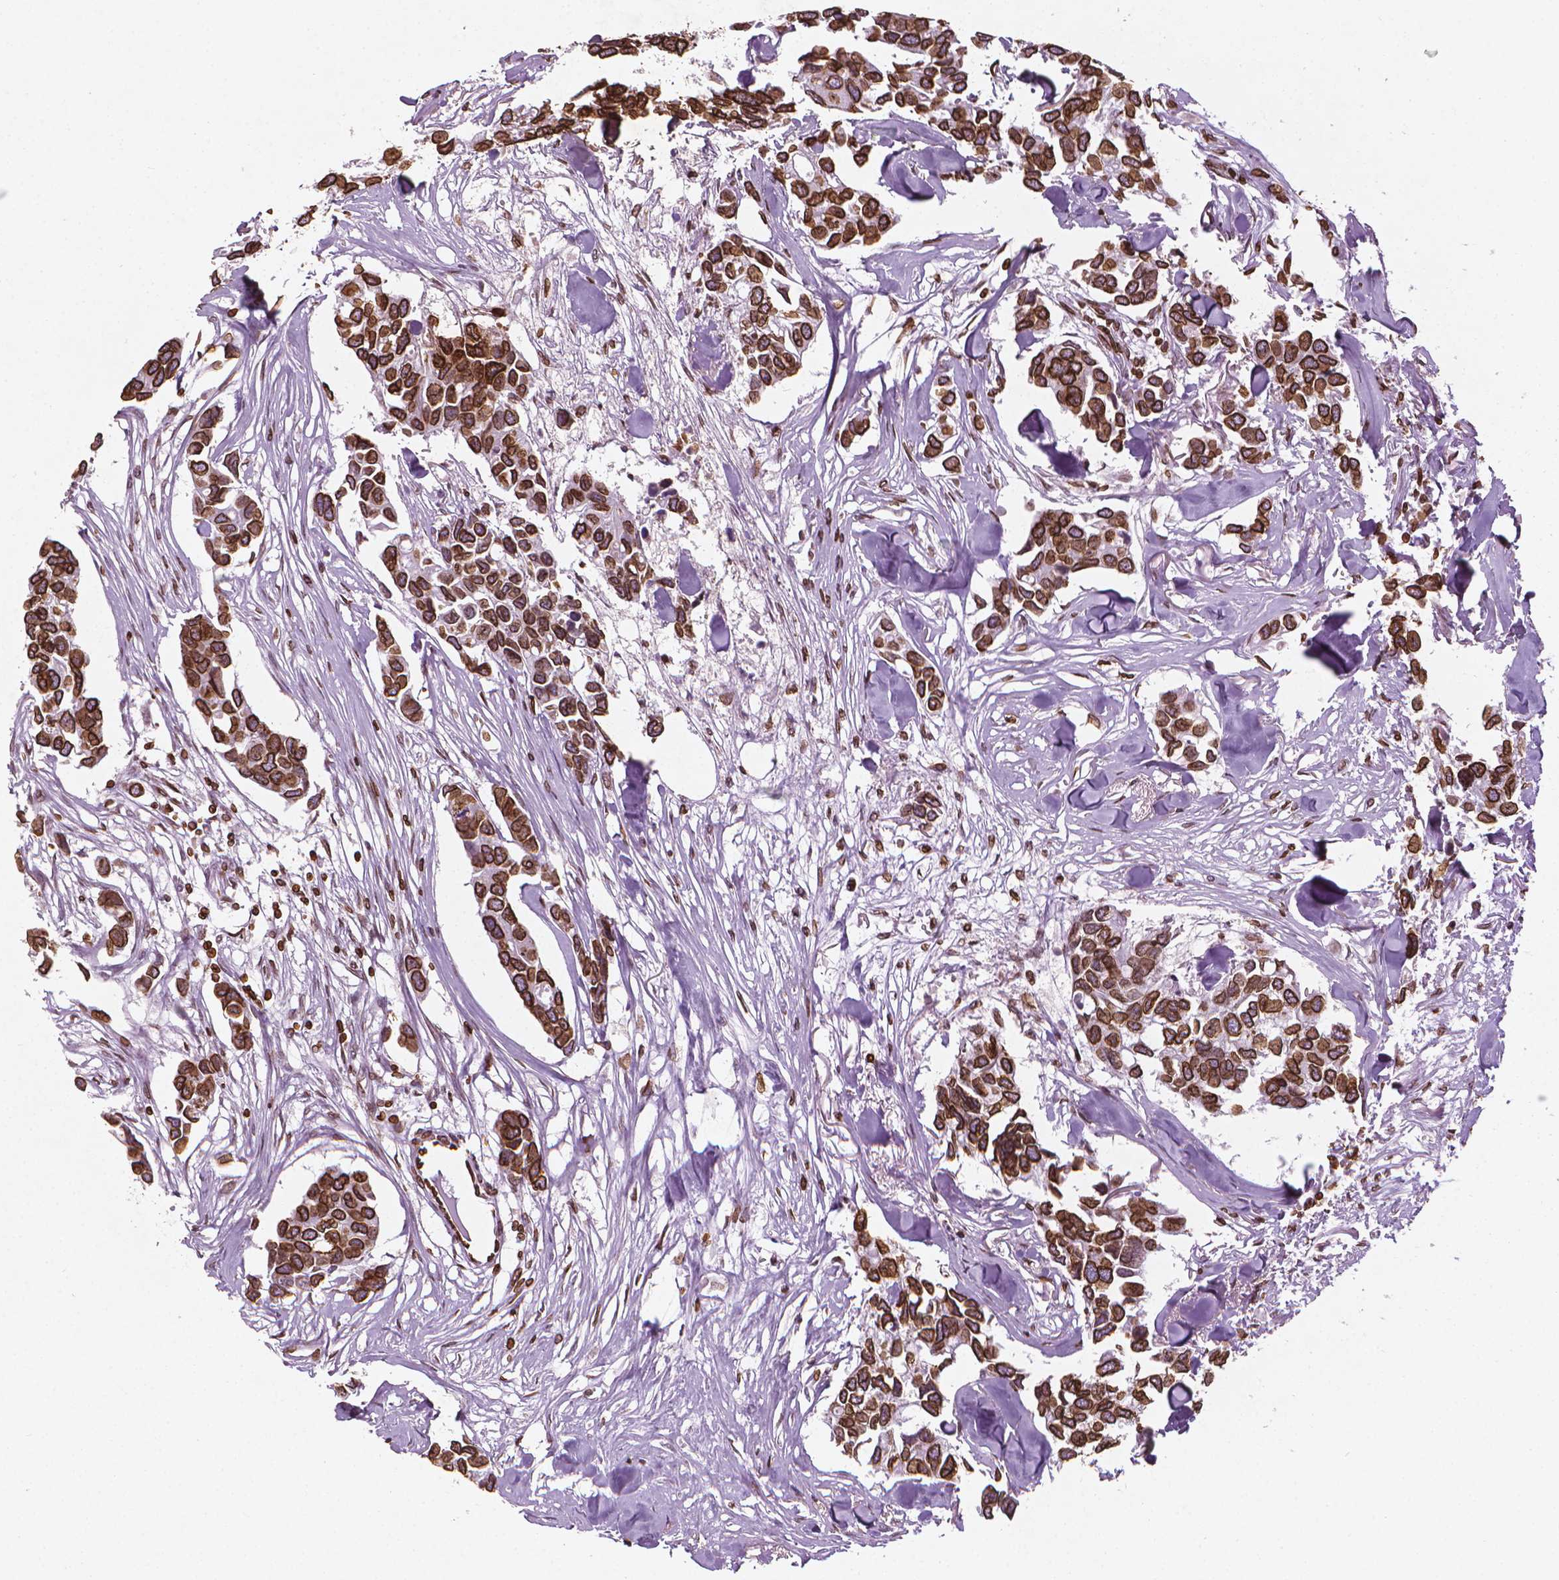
{"staining": {"intensity": "strong", "quantity": ">75%", "location": "cytoplasmic/membranous,nuclear"}, "tissue": "breast cancer", "cell_type": "Tumor cells", "image_type": "cancer", "snomed": [{"axis": "morphology", "description": "Duct carcinoma"}, {"axis": "topography", "description": "Breast"}], "caption": "Brown immunohistochemical staining in breast cancer (invasive ductal carcinoma) exhibits strong cytoplasmic/membranous and nuclear staining in about >75% of tumor cells. Nuclei are stained in blue.", "gene": "LMNB1", "patient": {"sex": "female", "age": 83}}